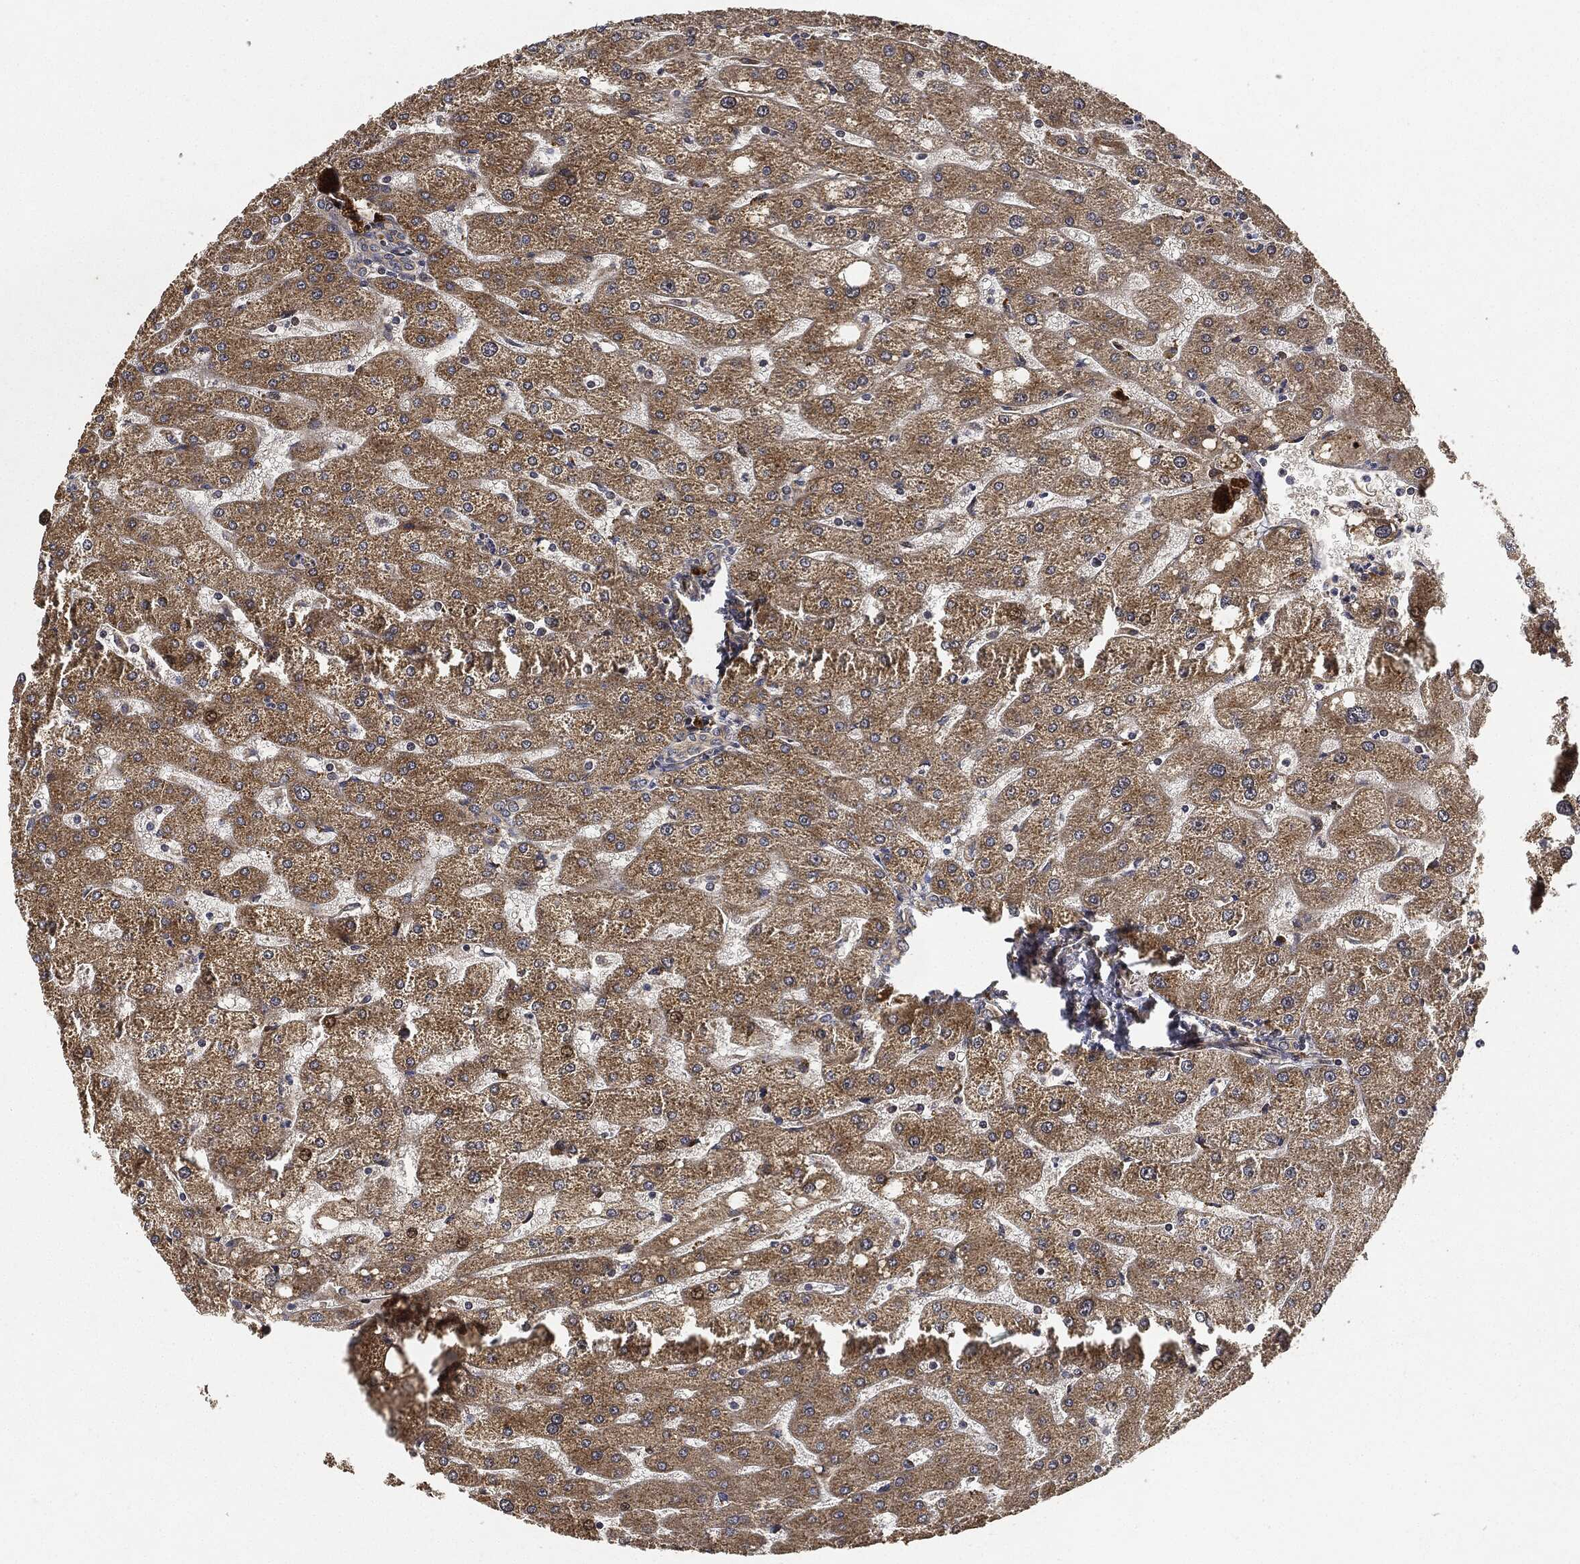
{"staining": {"intensity": "negative", "quantity": "none", "location": "none"}, "tissue": "liver", "cell_type": "Cholangiocytes", "image_type": "normal", "snomed": [{"axis": "morphology", "description": "Normal tissue, NOS"}, {"axis": "topography", "description": "Liver"}], "caption": "Immunohistochemical staining of normal human liver shows no significant staining in cholangiocytes.", "gene": "MLST8", "patient": {"sex": "male", "age": 67}}